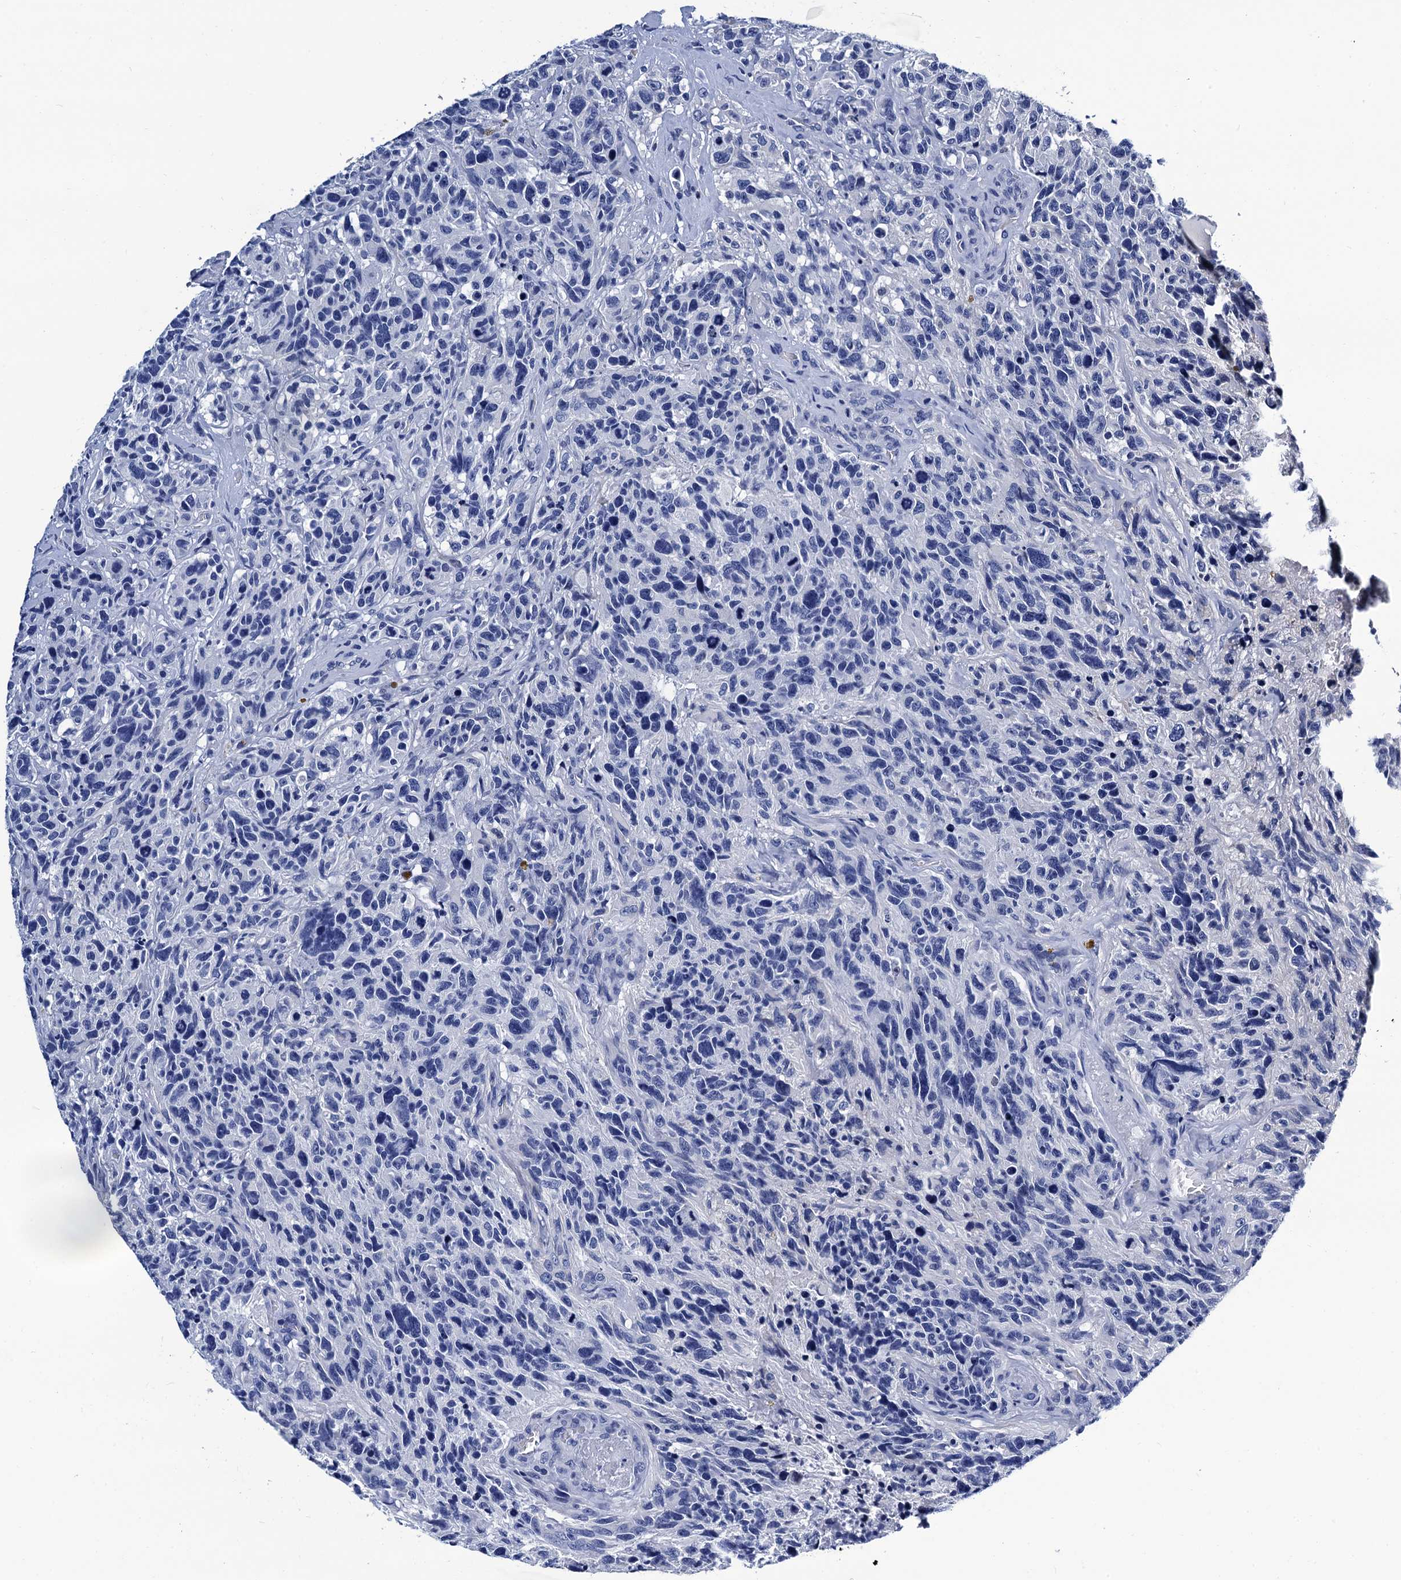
{"staining": {"intensity": "negative", "quantity": "none", "location": "none"}, "tissue": "glioma", "cell_type": "Tumor cells", "image_type": "cancer", "snomed": [{"axis": "morphology", "description": "Glioma, malignant, High grade"}, {"axis": "topography", "description": "Brain"}], "caption": "Immunohistochemistry (IHC) of malignant glioma (high-grade) displays no positivity in tumor cells.", "gene": "LRRC30", "patient": {"sex": "male", "age": 69}}